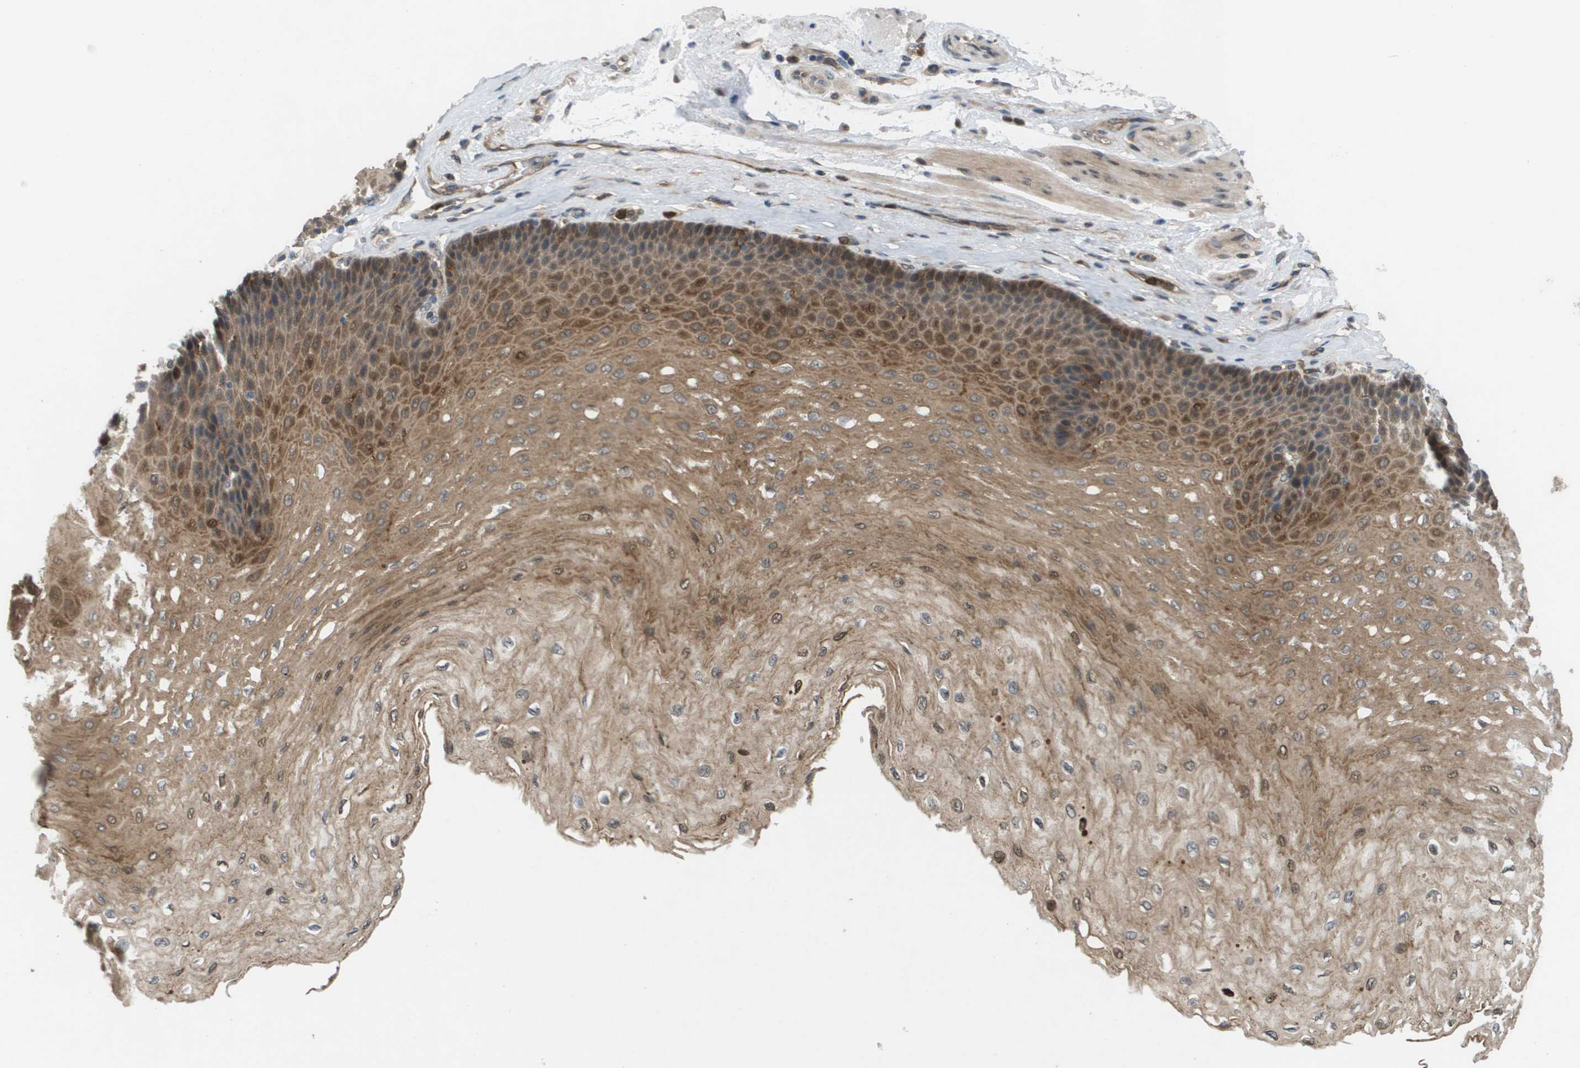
{"staining": {"intensity": "moderate", "quantity": ">75%", "location": "cytoplasmic/membranous,nuclear"}, "tissue": "esophagus", "cell_type": "Squamous epithelial cells", "image_type": "normal", "snomed": [{"axis": "morphology", "description": "Normal tissue, NOS"}, {"axis": "topography", "description": "Esophagus"}], "caption": "Immunohistochemistry (IHC) image of unremarkable human esophagus stained for a protein (brown), which demonstrates medium levels of moderate cytoplasmic/membranous,nuclear staining in approximately >75% of squamous epithelial cells.", "gene": "PALD1", "patient": {"sex": "female", "age": 72}}